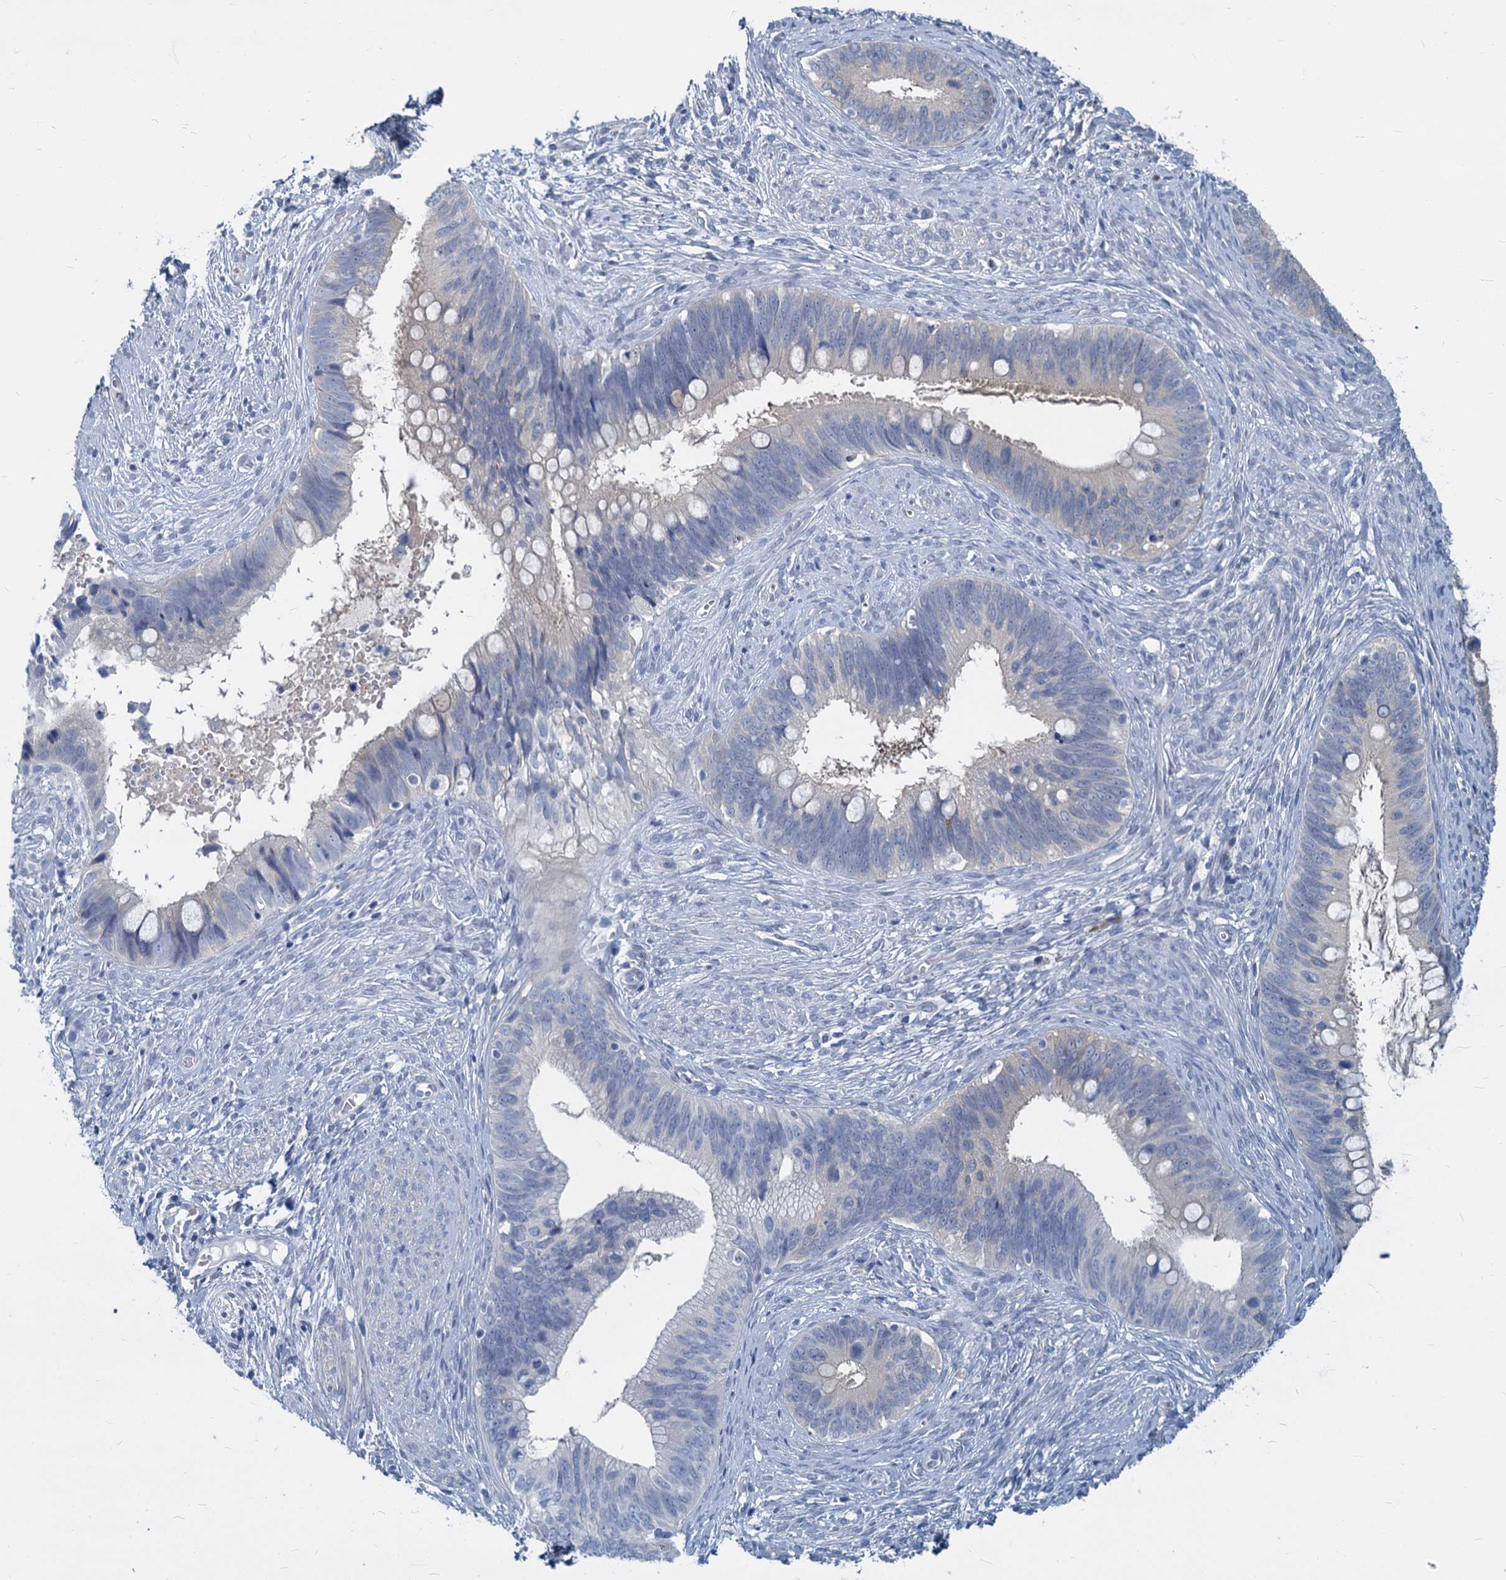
{"staining": {"intensity": "negative", "quantity": "none", "location": "none"}, "tissue": "cervical cancer", "cell_type": "Tumor cells", "image_type": "cancer", "snomed": [{"axis": "morphology", "description": "Adenocarcinoma, NOS"}, {"axis": "topography", "description": "Cervix"}], "caption": "Tumor cells show no significant positivity in cervical cancer. (DAB immunohistochemistry (IHC), high magnification).", "gene": "GSTM3", "patient": {"sex": "female", "age": 42}}